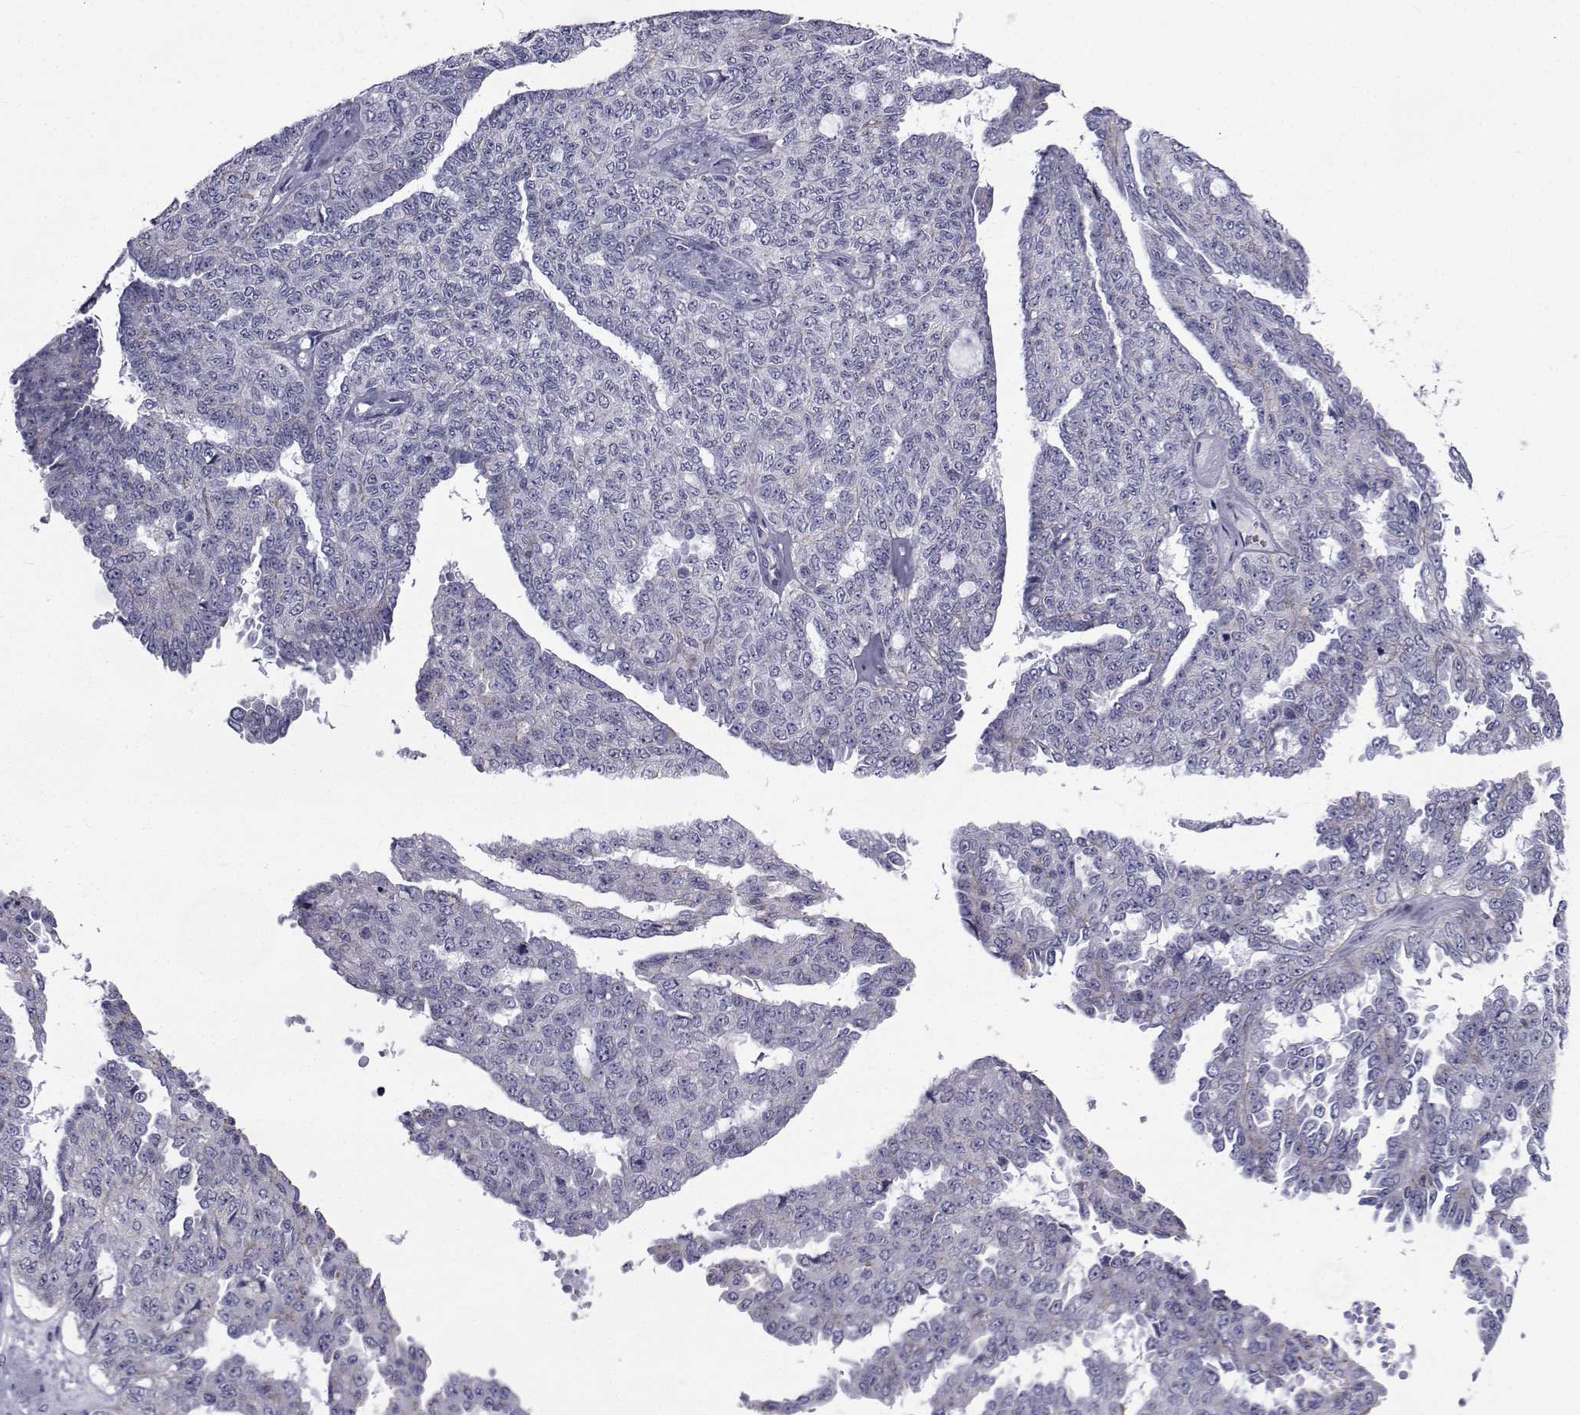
{"staining": {"intensity": "negative", "quantity": "none", "location": "none"}, "tissue": "ovarian cancer", "cell_type": "Tumor cells", "image_type": "cancer", "snomed": [{"axis": "morphology", "description": "Cystadenocarcinoma, serous, NOS"}, {"axis": "topography", "description": "Ovary"}], "caption": "Serous cystadenocarcinoma (ovarian) was stained to show a protein in brown. There is no significant staining in tumor cells. (DAB (3,3'-diaminobenzidine) immunohistochemistry (IHC) visualized using brightfield microscopy, high magnification).", "gene": "PDE6H", "patient": {"sex": "female", "age": 71}}